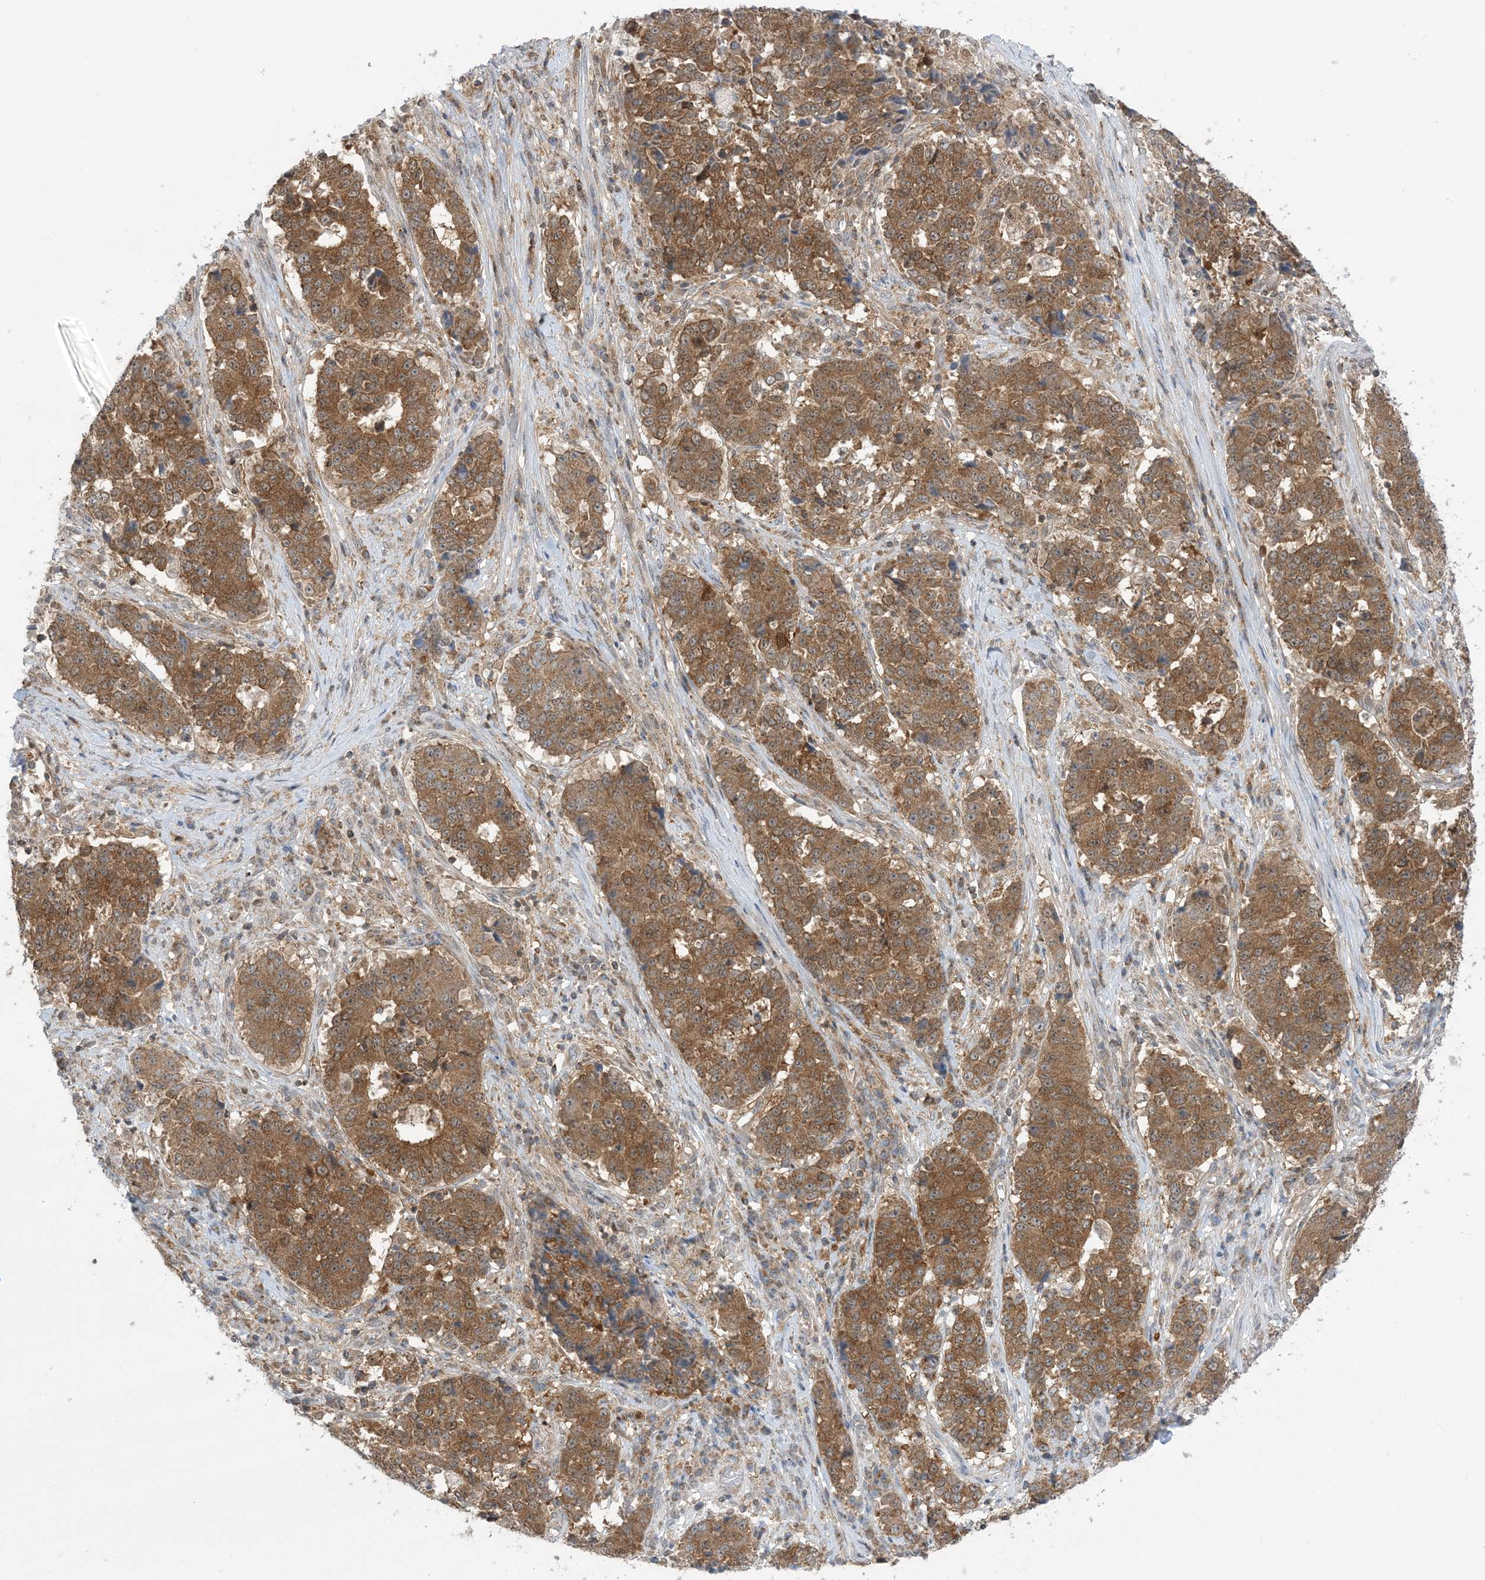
{"staining": {"intensity": "moderate", "quantity": ">75%", "location": "cytoplasmic/membranous"}, "tissue": "stomach cancer", "cell_type": "Tumor cells", "image_type": "cancer", "snomed": [{"axis": "morphology", "description": "Adenocarcinoma, NOS"}, {"axis": "topography", "description": "Stomach"}], "caption": "A medium amount of moderate cytoplasmic/membranous expression is identified in about >75% of tumor cells in stomach cancer (adenocarcinoma) tissue.", "gene": "CASP4", "patient": {"sex": "male", "age": 59}}